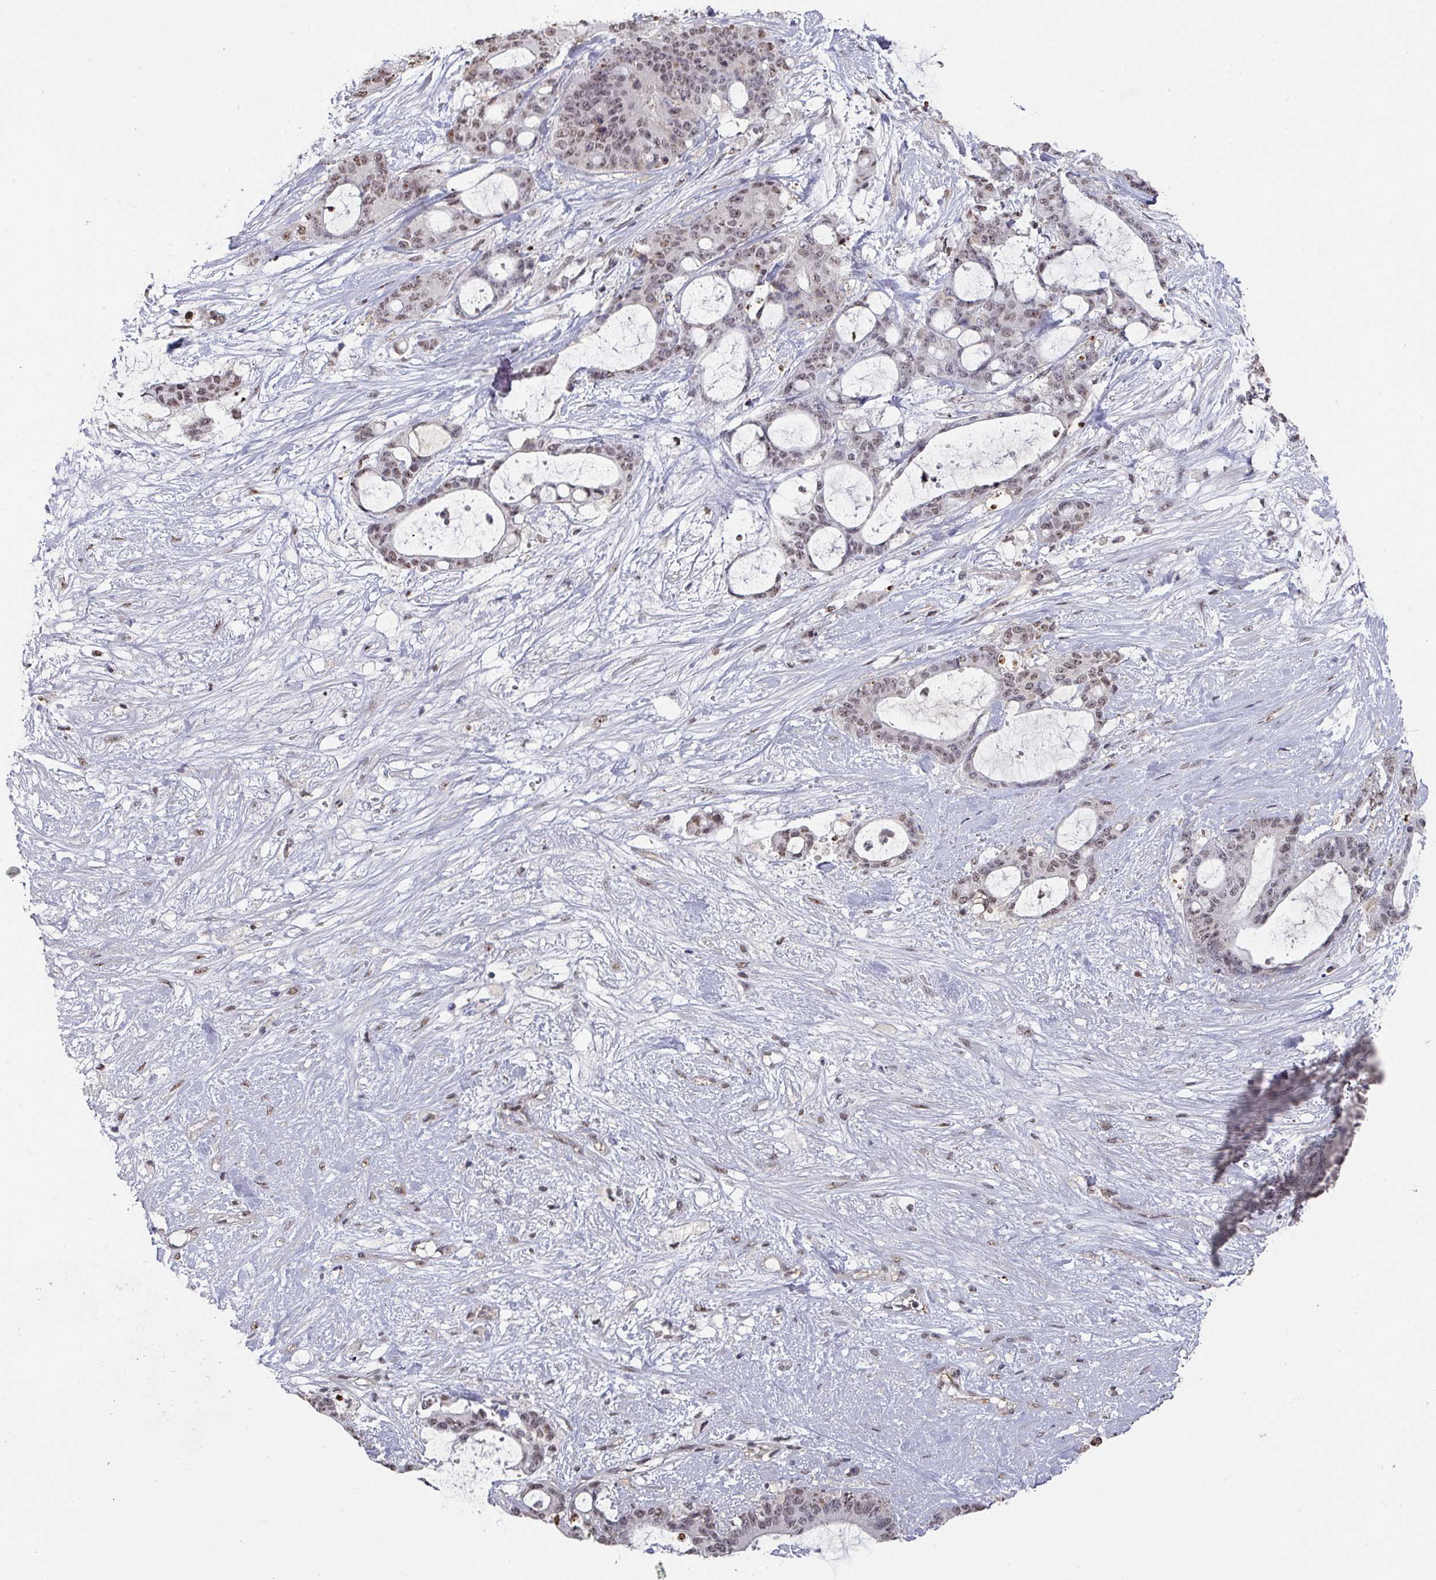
{"staining": {"intensity": "weak", "quantity": ">75%", "location": "nuclear"}, "tissue": "liver cancer", "cell_type": "Tumor cells", "image_type": "cancer", "snomed": [{"axis": "morphology", "description": "Normal tissue, NOS"}, {"axis": "morphology", "description": "Cholangiocarcinoma"}, {"axis": "topography", "description": "Liver"}, {"axis": "topography", "description": "Peripheral nerve tissue"}], "caption": "This is an image of immunohistochemistry (IHC) staining of liver cholangiocarcinoma, which shows weak expression in the nuclear of tumor cells.", "gene": "ZNF654", "patient": {"sex": "female", "age": 73}}